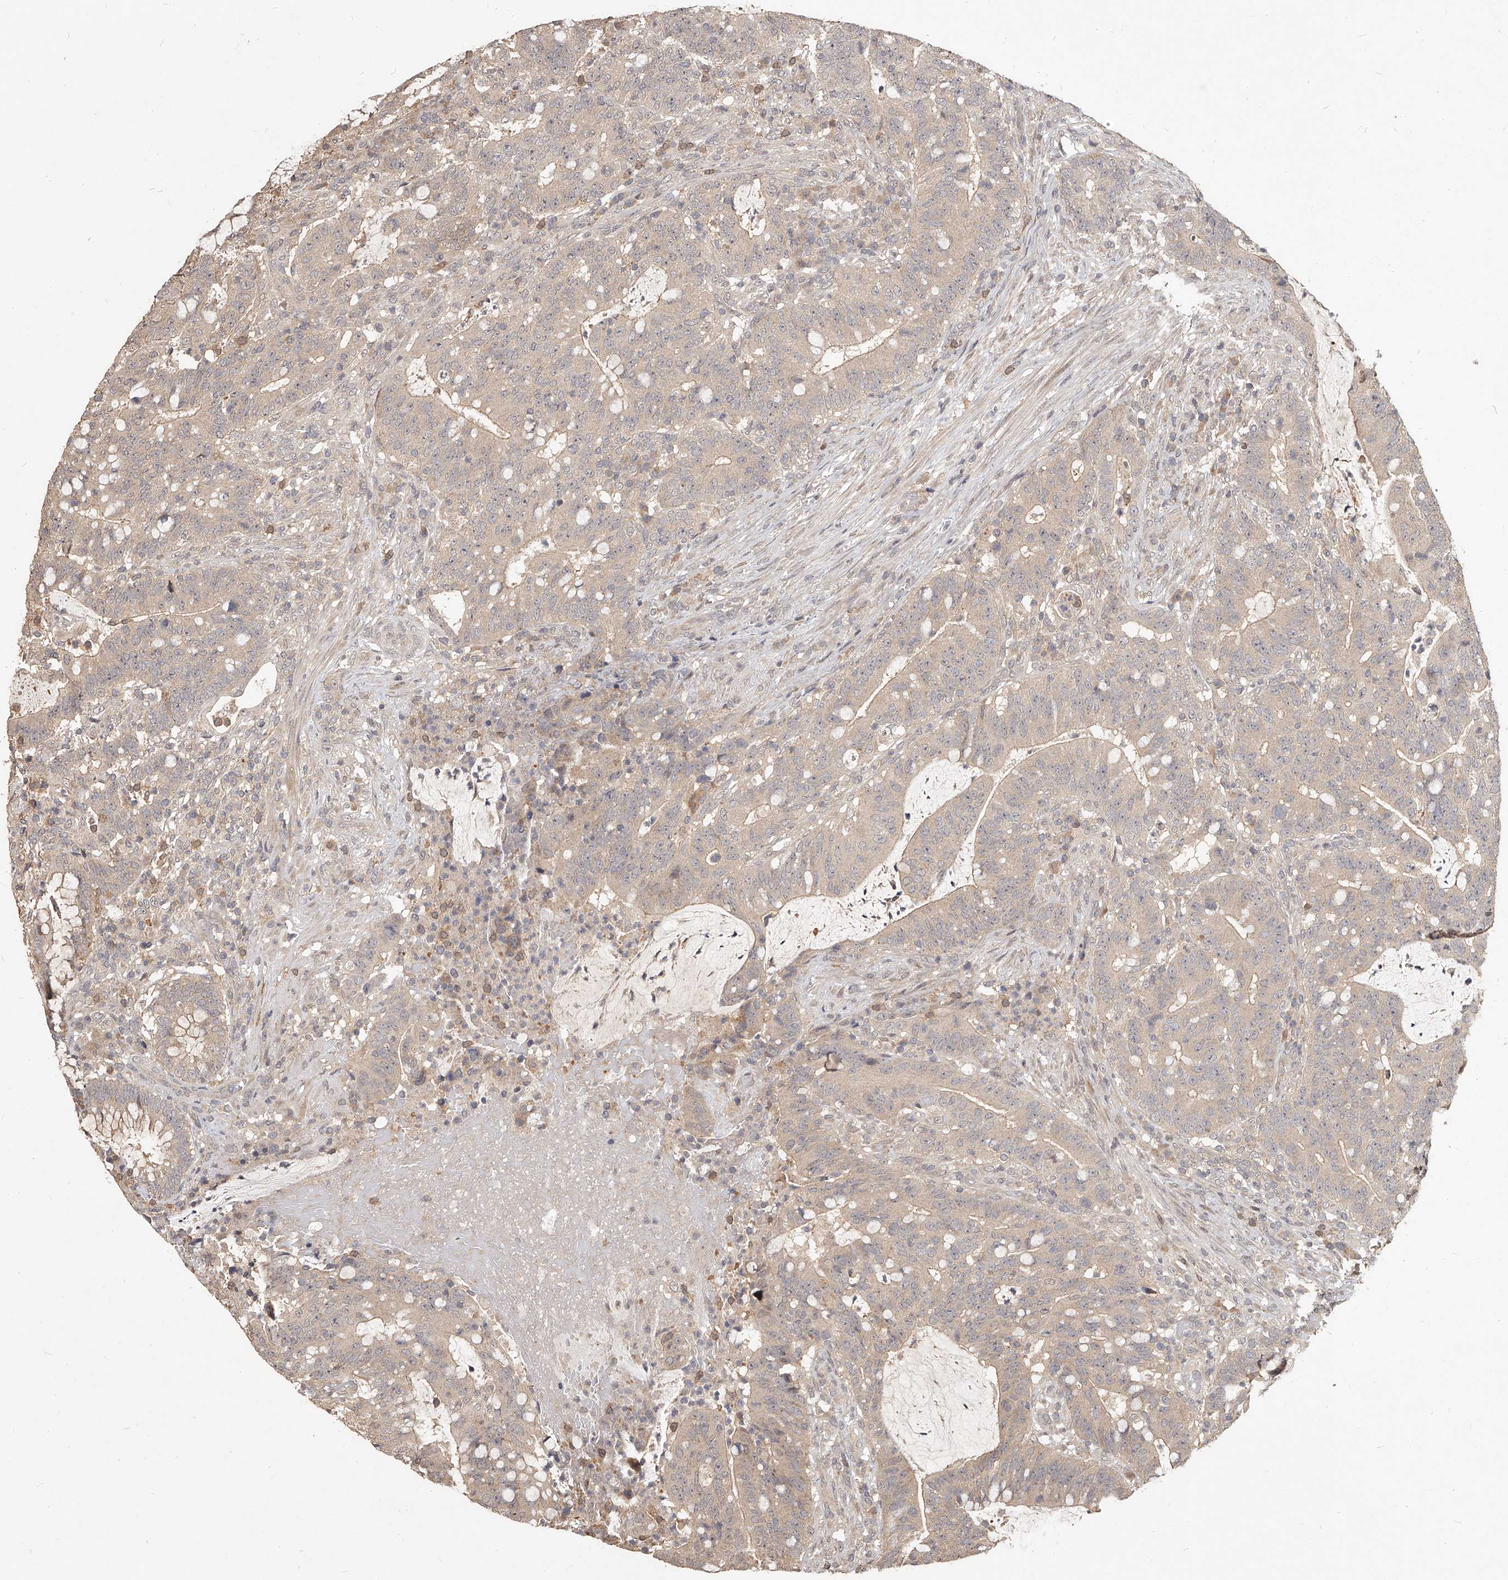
{"staining": {"intensity": "weak", "quantity": "25%-75%", "location": "cytoplasmic/membranous"}, "tissue": "colorectal cancer", "cell_type": "Tumor cells", "image_type": "cancer", "snomed": [{"axis": "morphology", "description": "Adenocarcinoma, NOS"}, {"axis": "topography", "description": "Colon"}], "caption": "A photomicrograph showing weak cytoplasmic/membranous expression in about 25%-75% of tumor cells in adenocarcinoma (colorectal), as visualized by brown immunohistochemical staining.", "gene": "SLC37A1", "patient": {"sex": "female", "age": 66}}